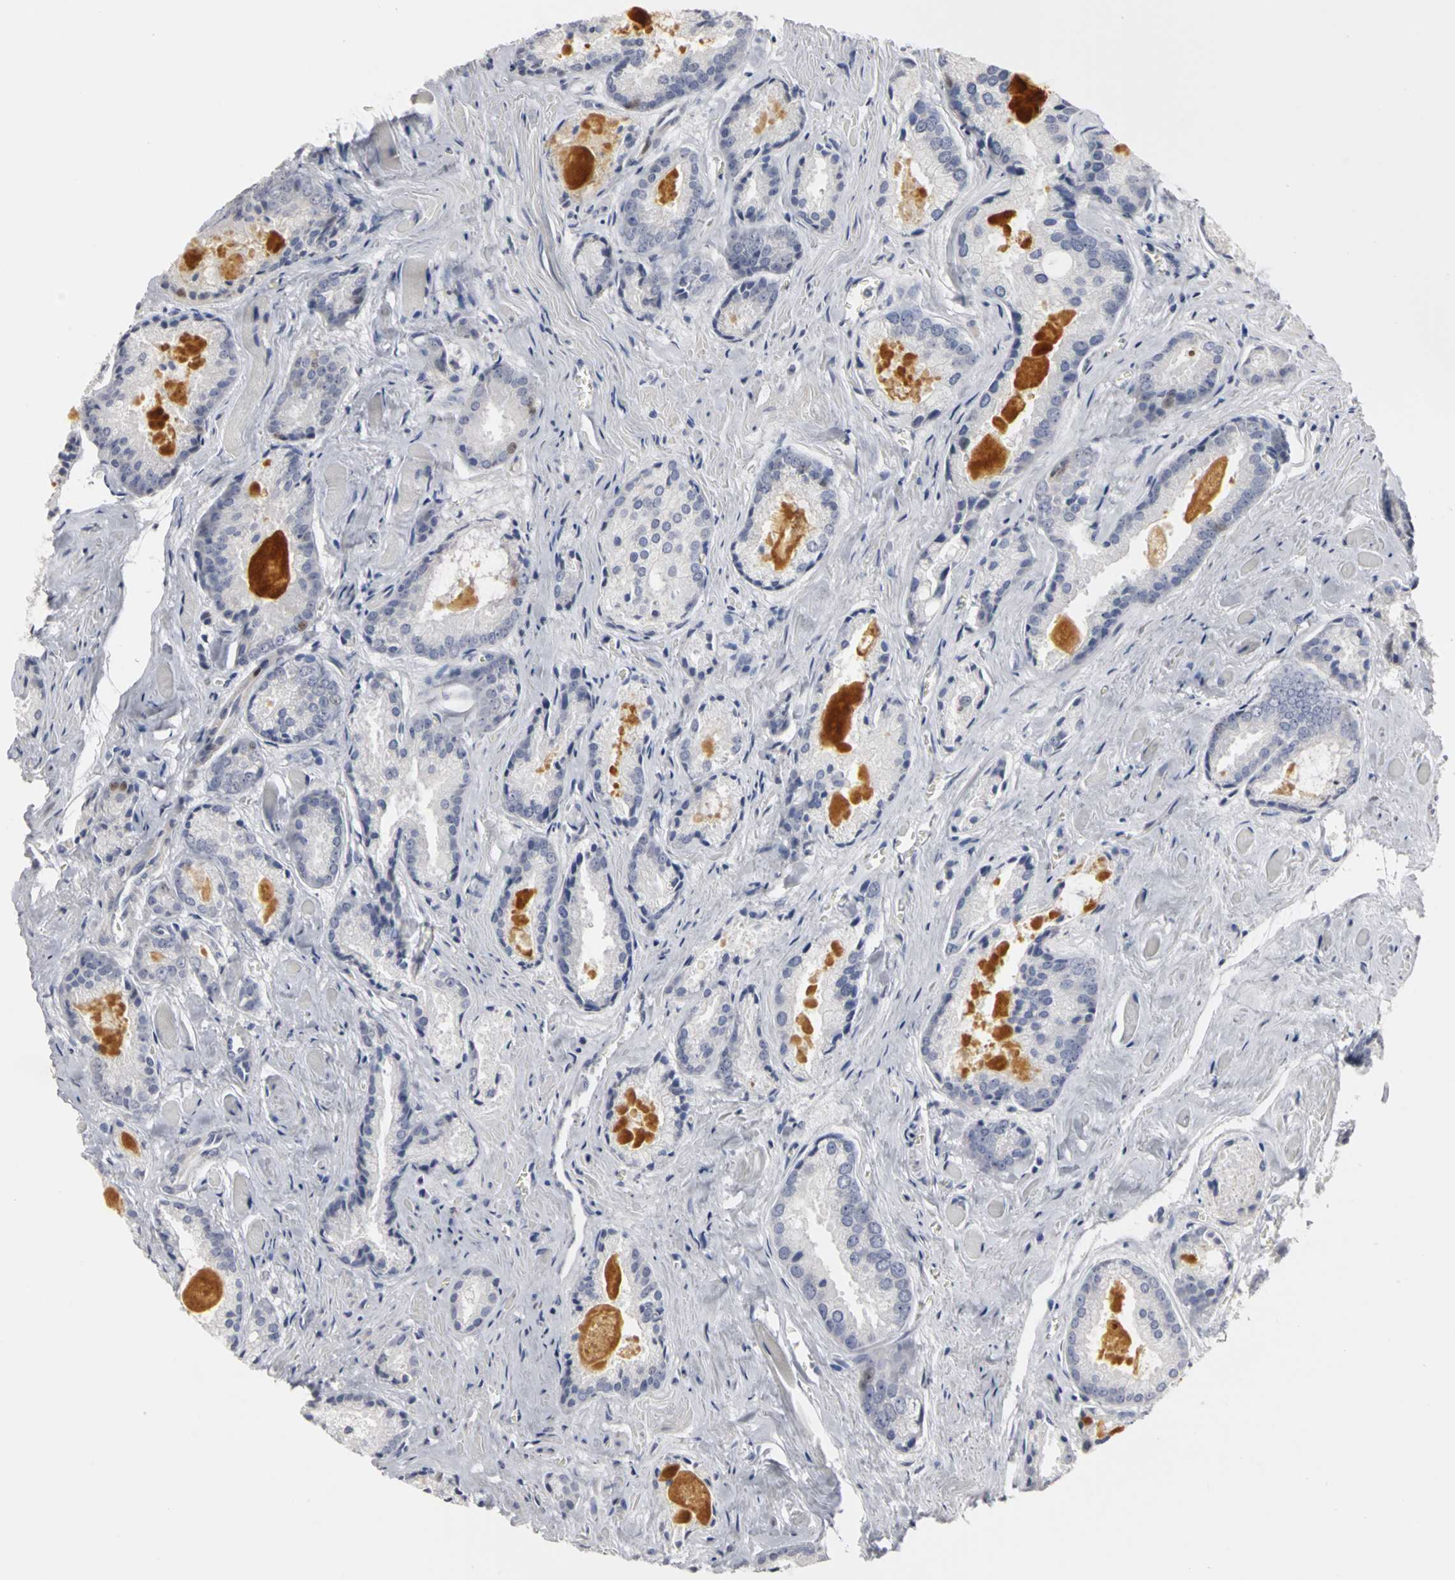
{"staining": {"intensity": "negative", "quantity": "none", "location": "none"}, "tissue": "prostate cancer", "cell_type": "Tumor cells", "image_type": "cancer", "snomed": [{"axis": "morphology", "description": "Adenocarcinoma, Low grade"}, {"axis": "topography", "description": "Prostate"}], "caption": "Immunohistochemical staining of human prostate cancer (adenocarcinoma (low-grade)) exhibits no significant positivity in tumor cells.", "gene": "MCM6", "patient": {"sex": "male", "age": 64}}